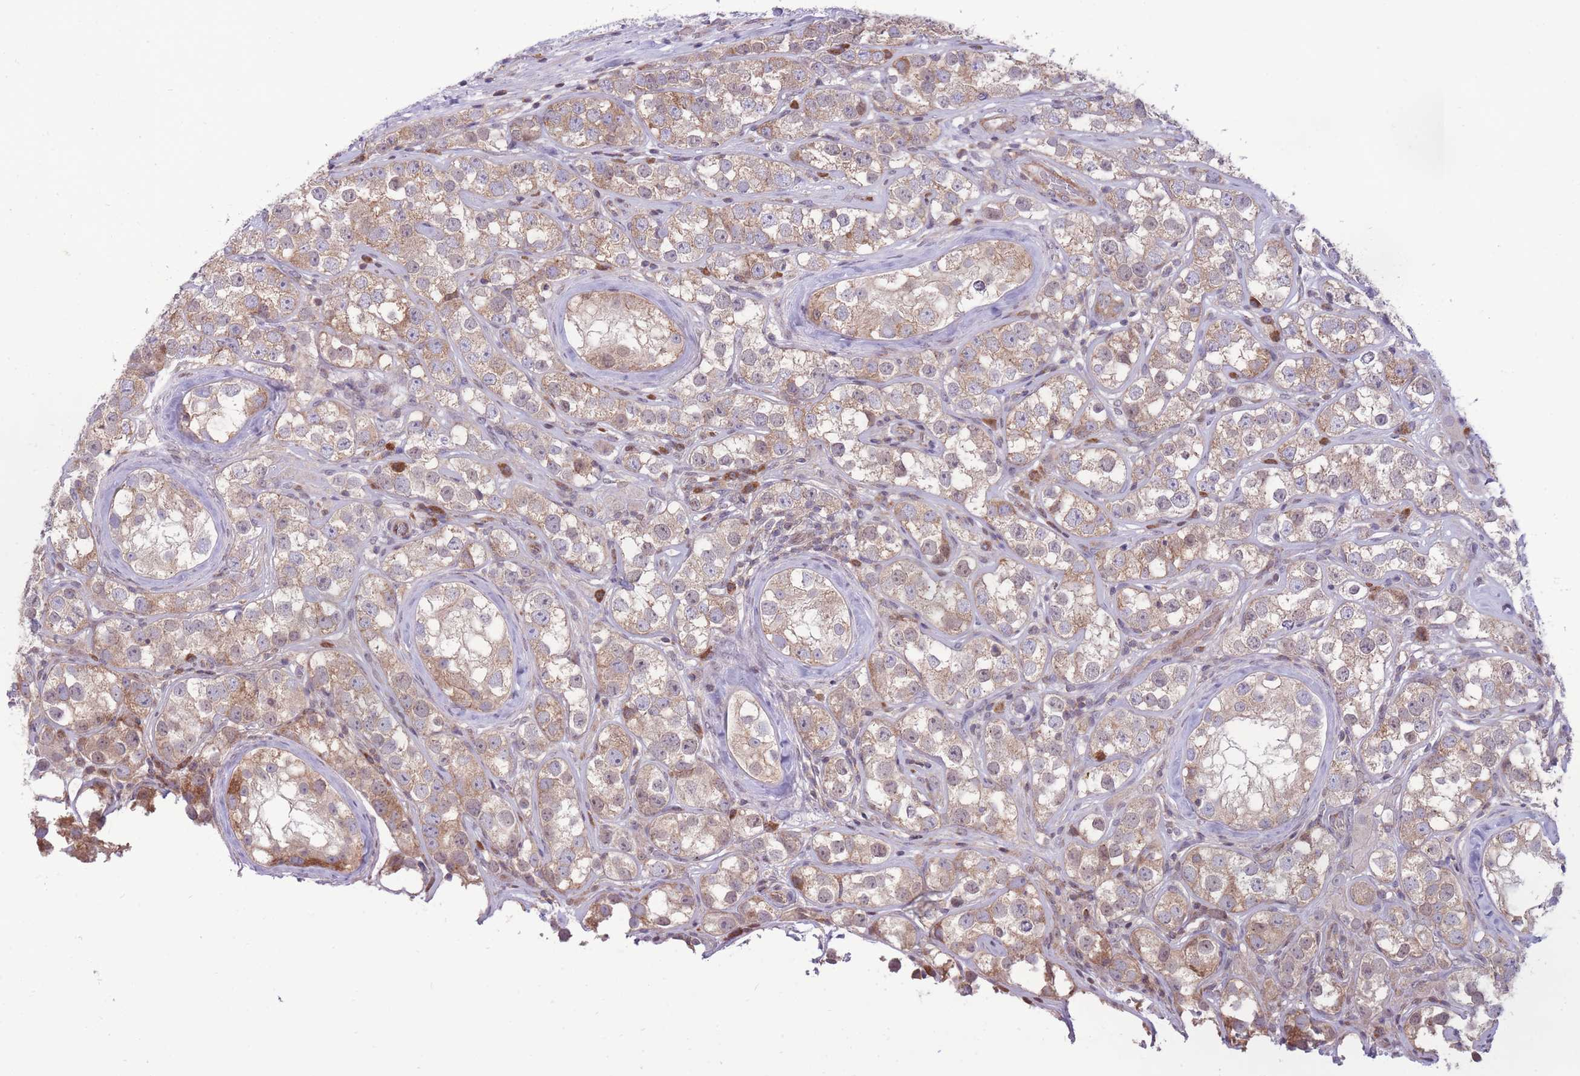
{"staining": {"intensity": "weak", "quantity": ">75%", "location": "cytoplasmic/membranous"}, "tissue": "testis cancer", "cell_type": "Tumor cells", "image_type": "cancer", "snomed": [{"axis": "morphology", "description": "Seminoma, NOS"}, {"axis": "topography", "description": "Testis"}], "caption": "The immunohistochemical stain shows weak cytoplasmic/membranous positivity in tumor cells of testis cancer (seminoma) tissue. (Brightfield microscopy of DAB IHC at high magnification).", "gene": "RIC8A", "patient": {"sex": "male", "age": 28}}